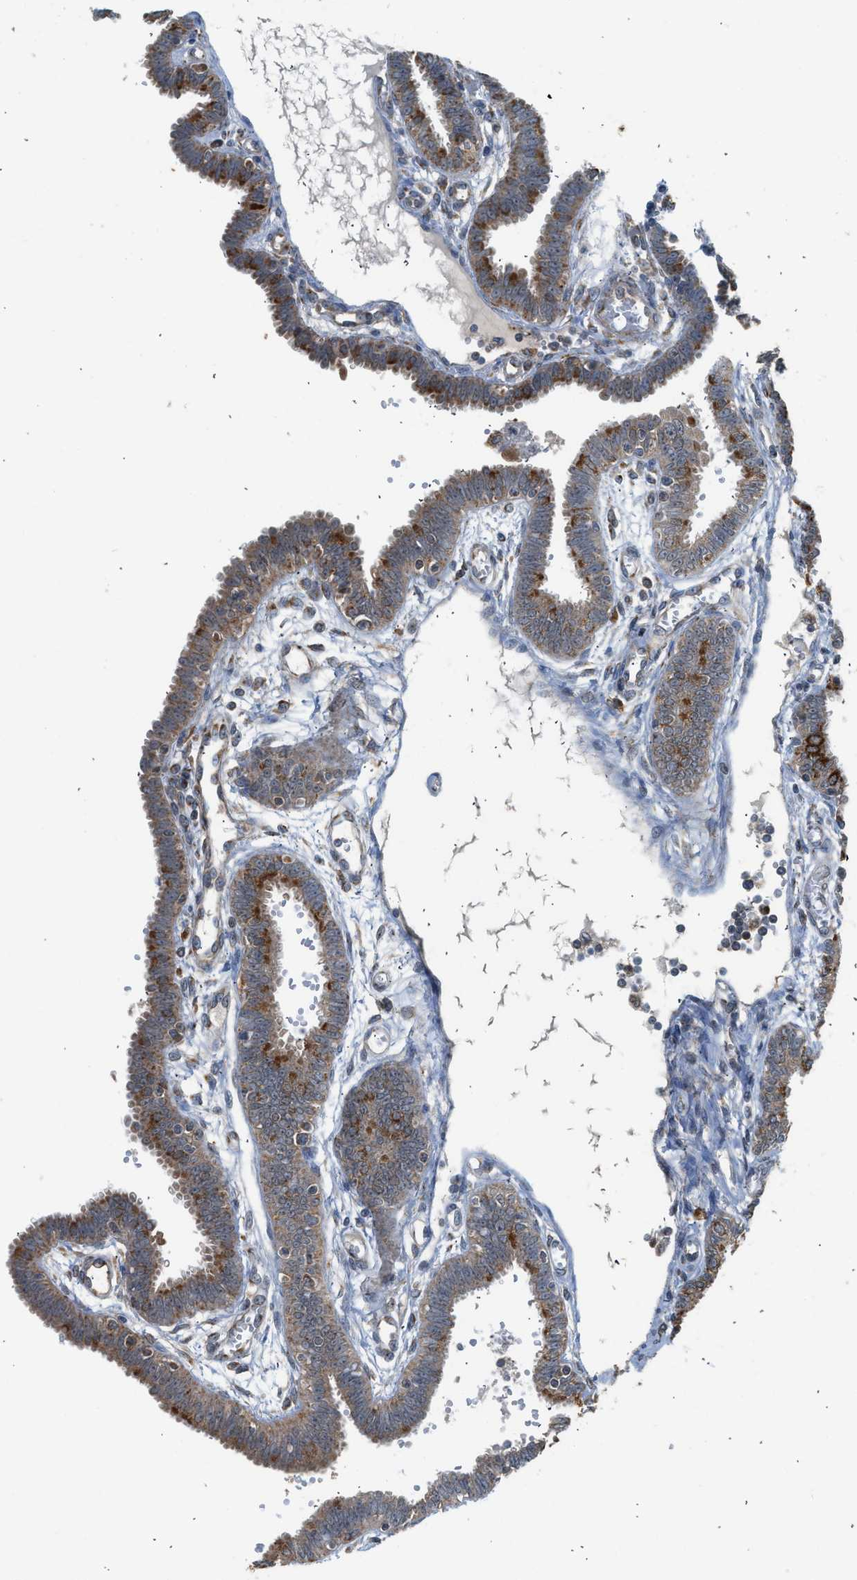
{"staining": {"intensity": "strong", "quantity": ">75%", "location": "cytoplasmic/membranous"}, "tissue": "fallopian tube", "cell_type": "Glandular cells", "image_type": "normal", "snomed": [{"axis": "morphology", "description": "Normal tissue, NOS"}, {"axis": "topography", "description": "Fallopian tube"}], "caption": "Glandular cells demonstrate strong cytoplasmic/membranous expression in about >75% of cells in normal fallopian tube.", "gene": "STARD3", "patient": {"sex": "female", "age": 32}}